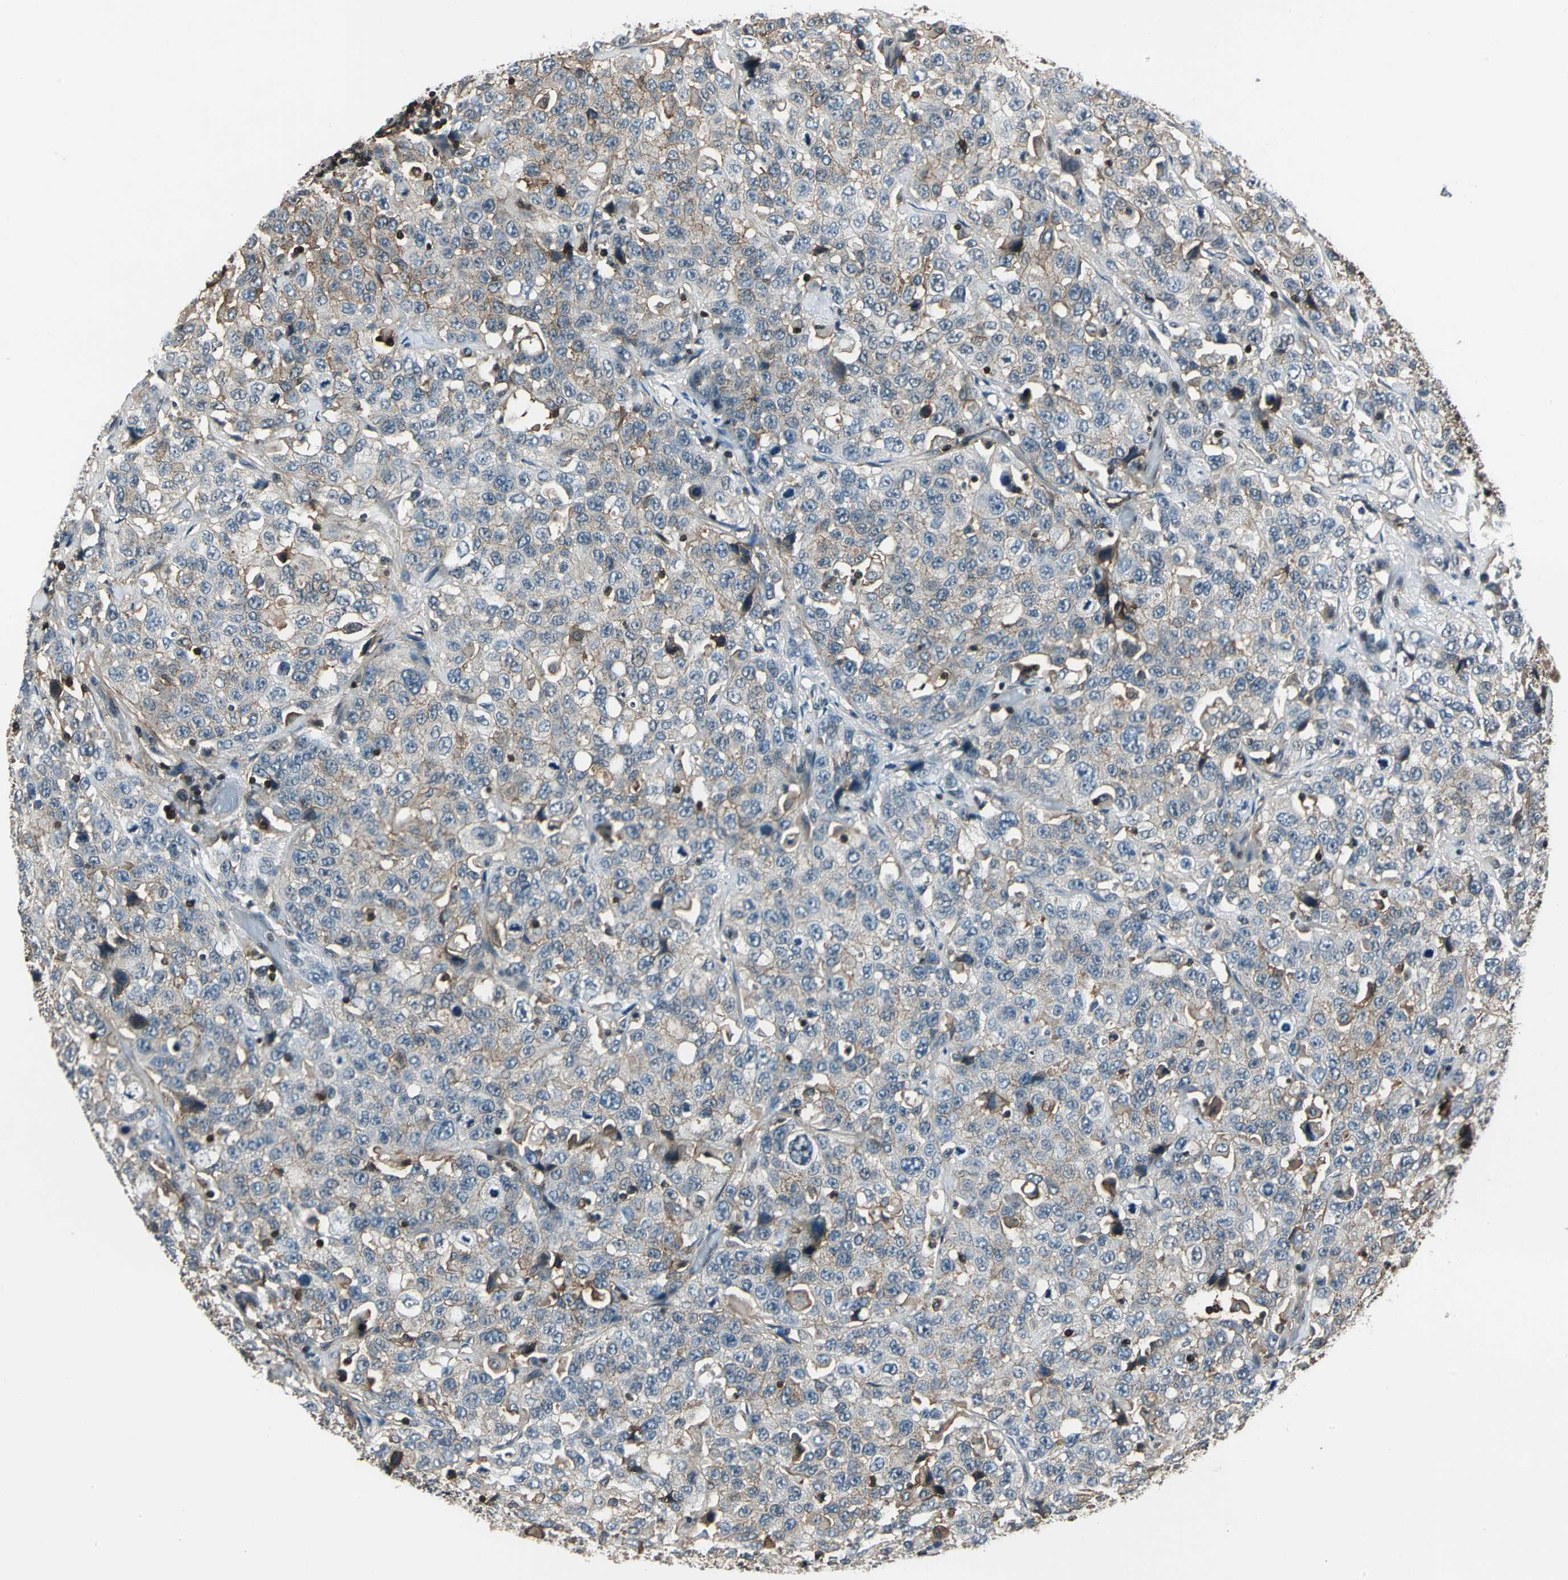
{"staining": {"intensity": "moderate", "quantity": "25%-75%", "location": "cytoplasmic/membranous"}, "tissue": "stomach cancer", "cell_type": "Tumor cells", "image_type": "cancer", "snomed": [{"axis": "morphology", "description": "Normal tissue, NOS"}, {"axis": "morphology", "description": "Adenocarcinoma, NOS"}, {"axis": "topography", "description": "Stomach"}], "caption": "Protein staining displays moderate cytoplasmic/membranous positivity in about 25%-75% of tumor cells in adenocarcinoma (stomach).", "gene": "NR2C2", "patient": {"sex": "male", "age": 48}}